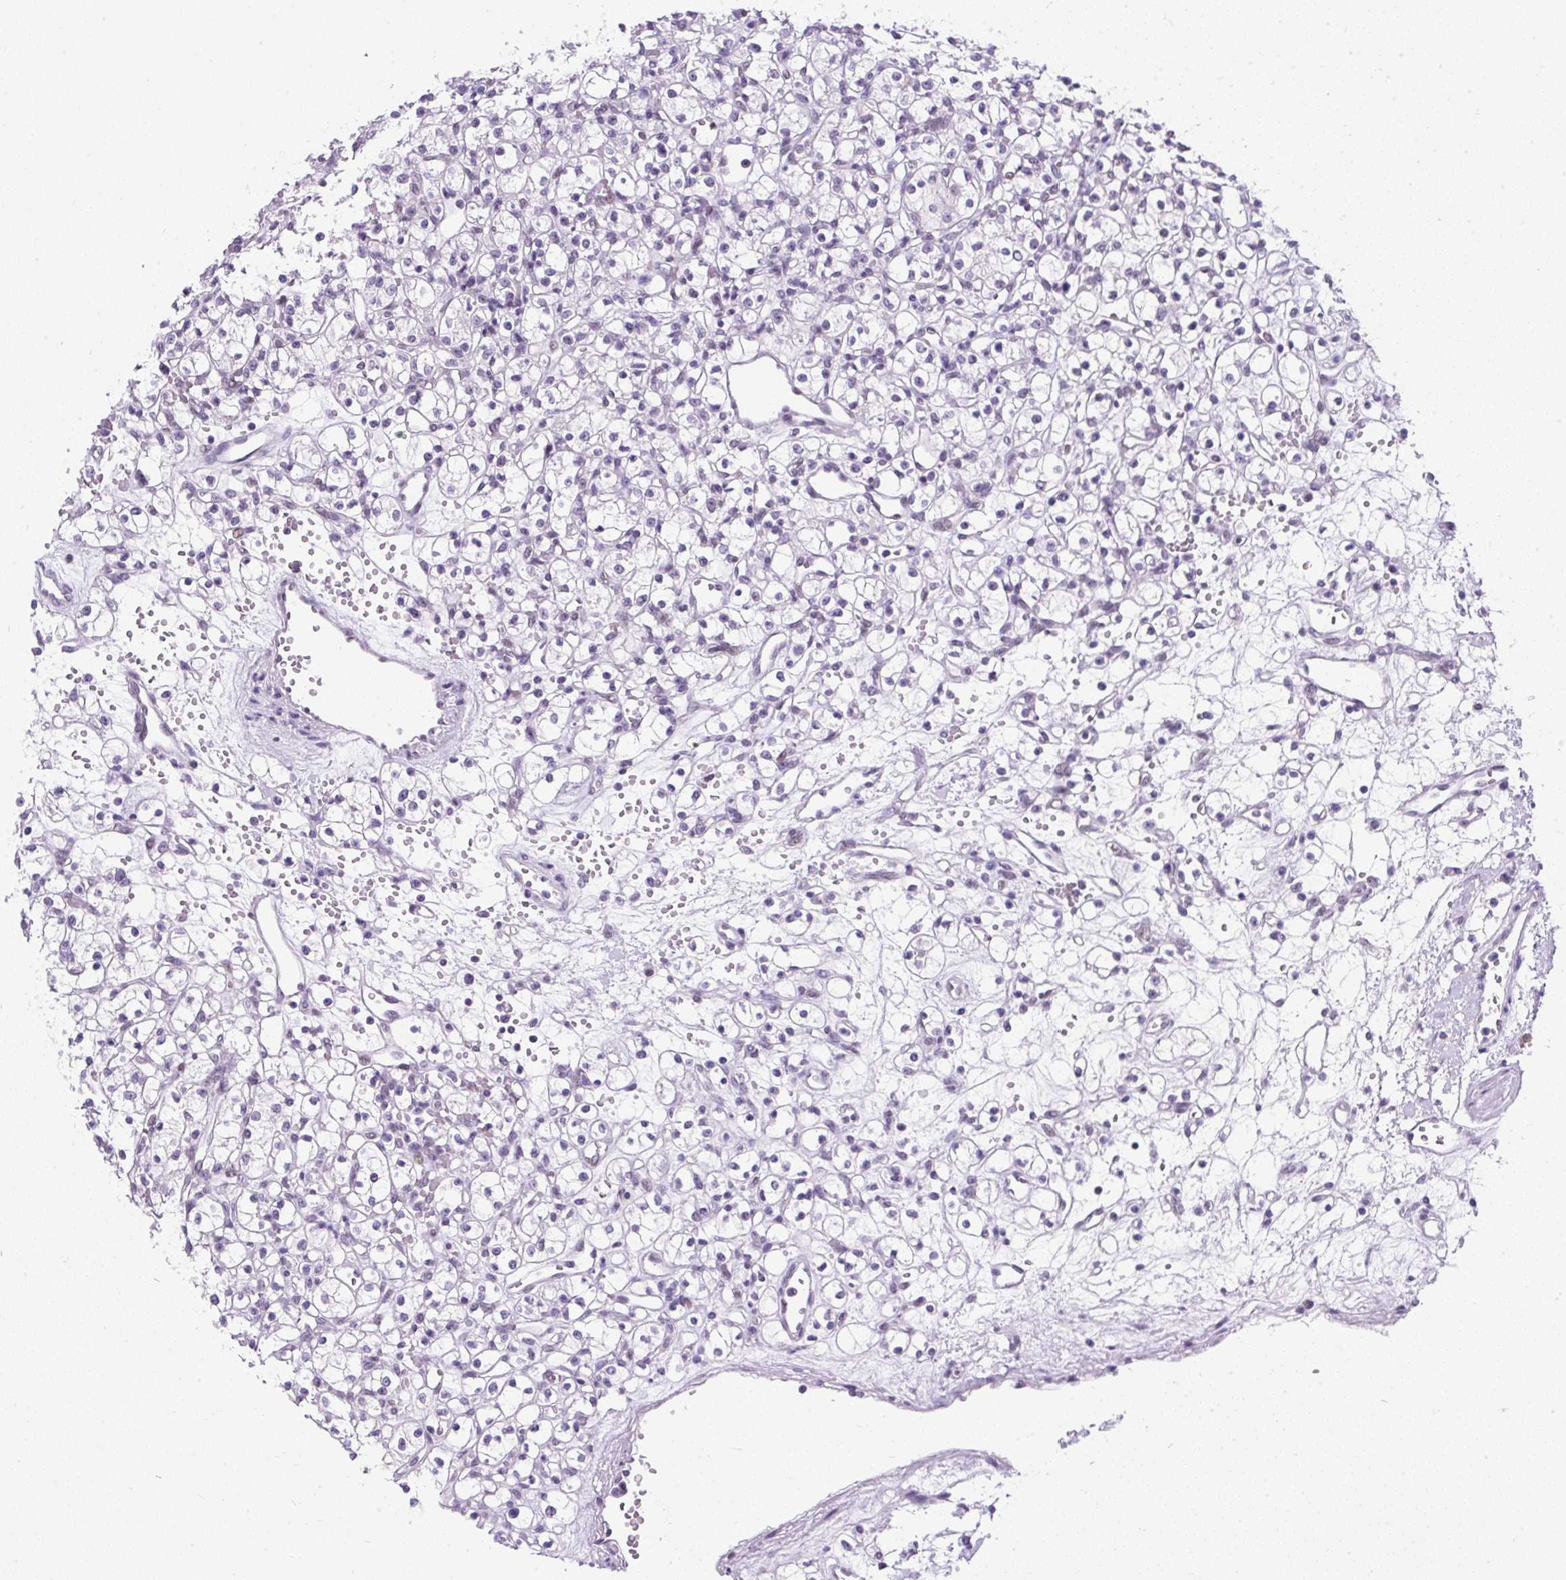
{"staining": {"intensity": "negative", "quantity": "none", "location": "none"}, "tissue": "renal cancer", "cell_type": "Tumor cells", "image_type": "cancer", "snomed": [{"axis": "morphology", "description": "Adenocarcinoma, NOS"}, {"axis": "topography", "description": "Kidney"}], "caption": "DAB (3,3'-diaminobenzidine) immunohistochemical staining of adenocarcinoma (renal) shows no significant positivity in tumor cells.", "gene": "PLCXD2", "patient": {"sex": "female", "age": 59}}